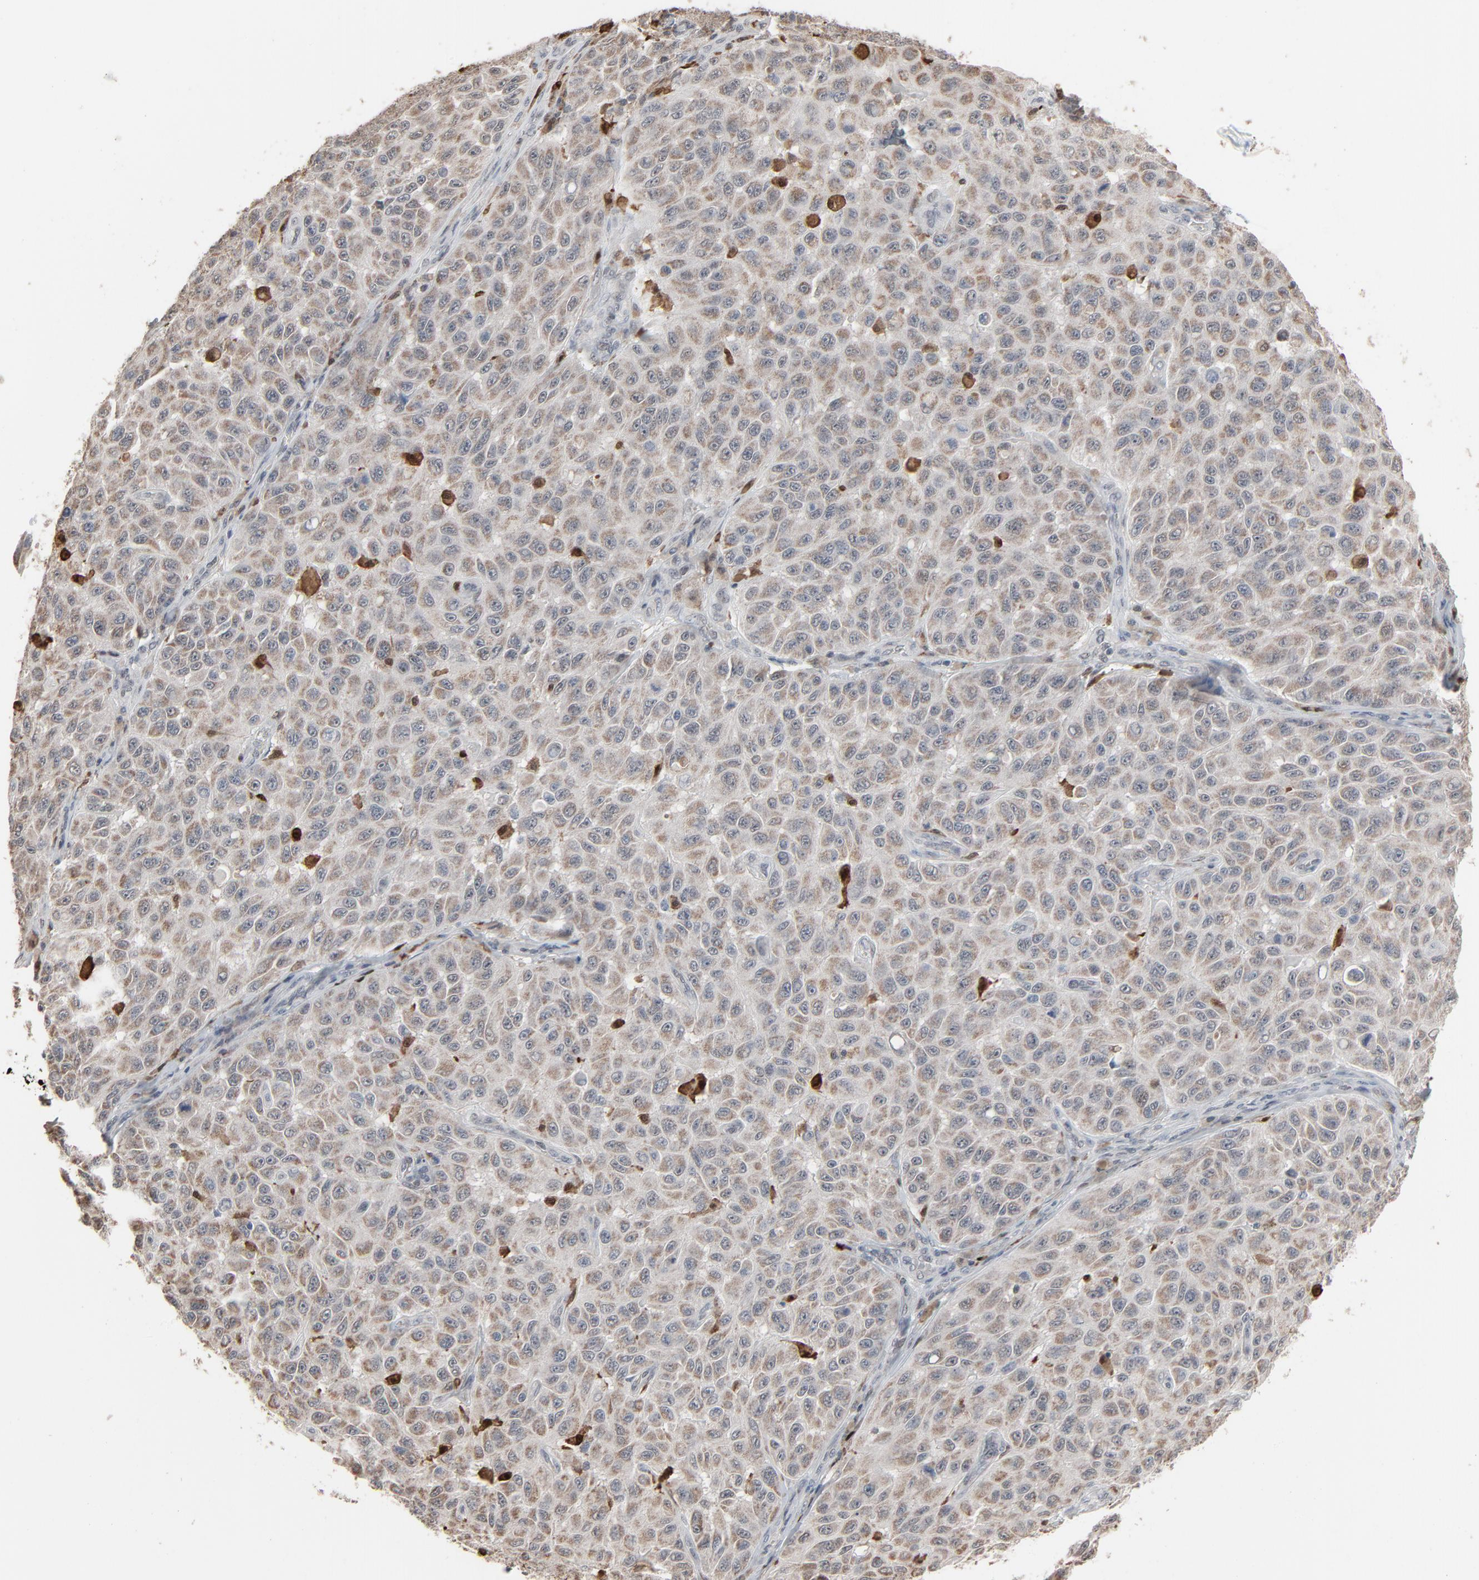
{"staining": {"intensity": "weak", "quantity": ">75%", "location": "cytoplasmic/membranous"}, "tissue": "melanoma", "cell_type": "Tumor cells", "image_type": "cancer", "snomed": [{"axis": "morphology", "description": "Malignant melanoma, NOS"}, {"axis": "topography", "description": "Skin"}], "caption": "An immunohistochemistry (IHC) micrograph of tumor tissue is shown. Protein staining in brown shows weak cytoplasmic/membranous positivity in malignant melanoma within tumor cells.", "gene": "DOCK8", "patient": {"sex": "male", "age": 30}}